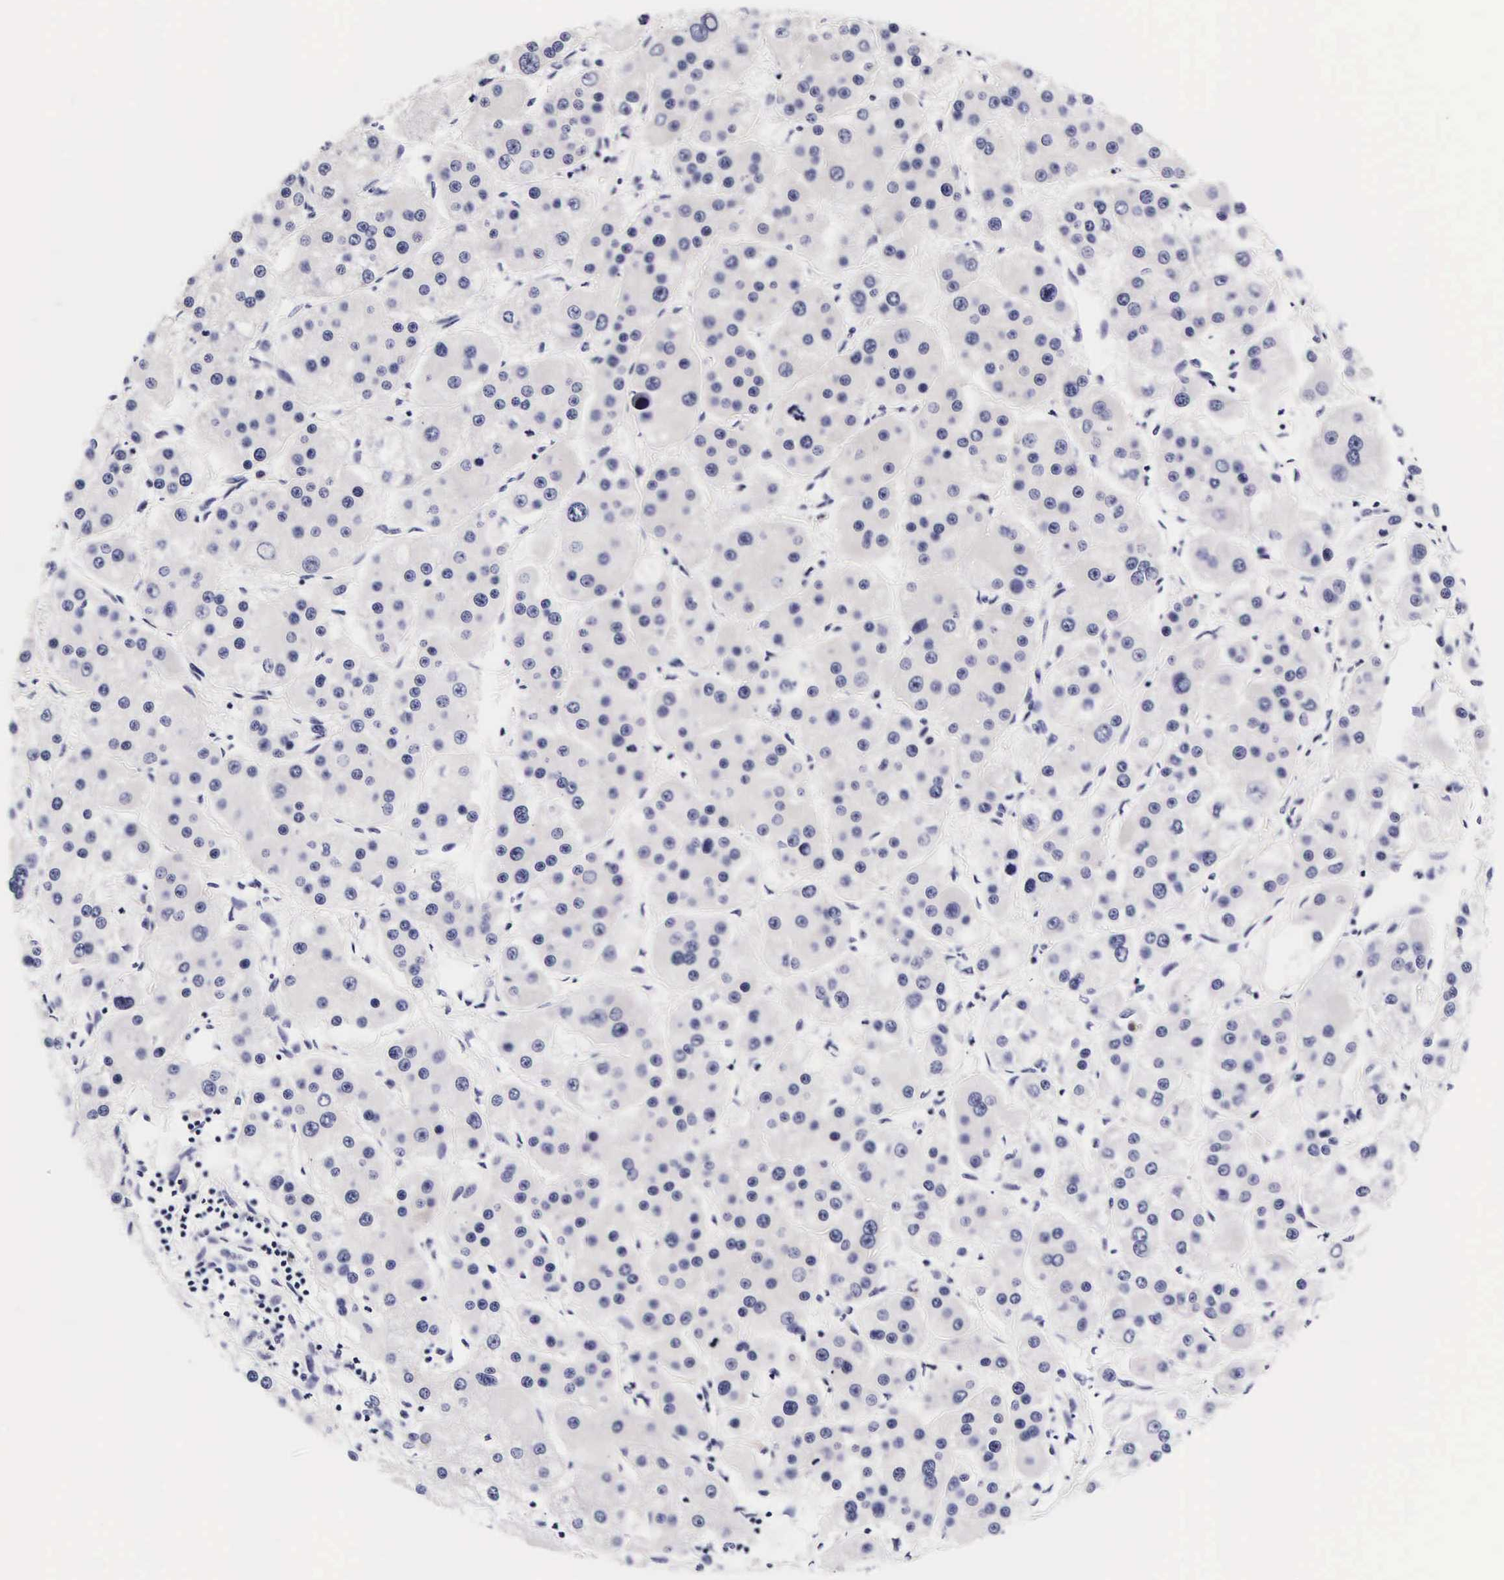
{"staining": {"intensity": "negative", "quantity": "none", "location": "none"}, "tissue": "liver cancer", "cell_type": "Tumor cells", "image_type": "cancer", "snomed": [{"axis": "morphology", "description": "Carcinoma, Hepatocellular, NOS"}, {"axis": "topography", "description": "Liver"}], "caption": "A high-resolution image shows IHC staining of liver cancer, which demonstrates no significant expression in tumor cells.", "gene": "UPRT", "patient": {"sex": "female", "age": 85}}